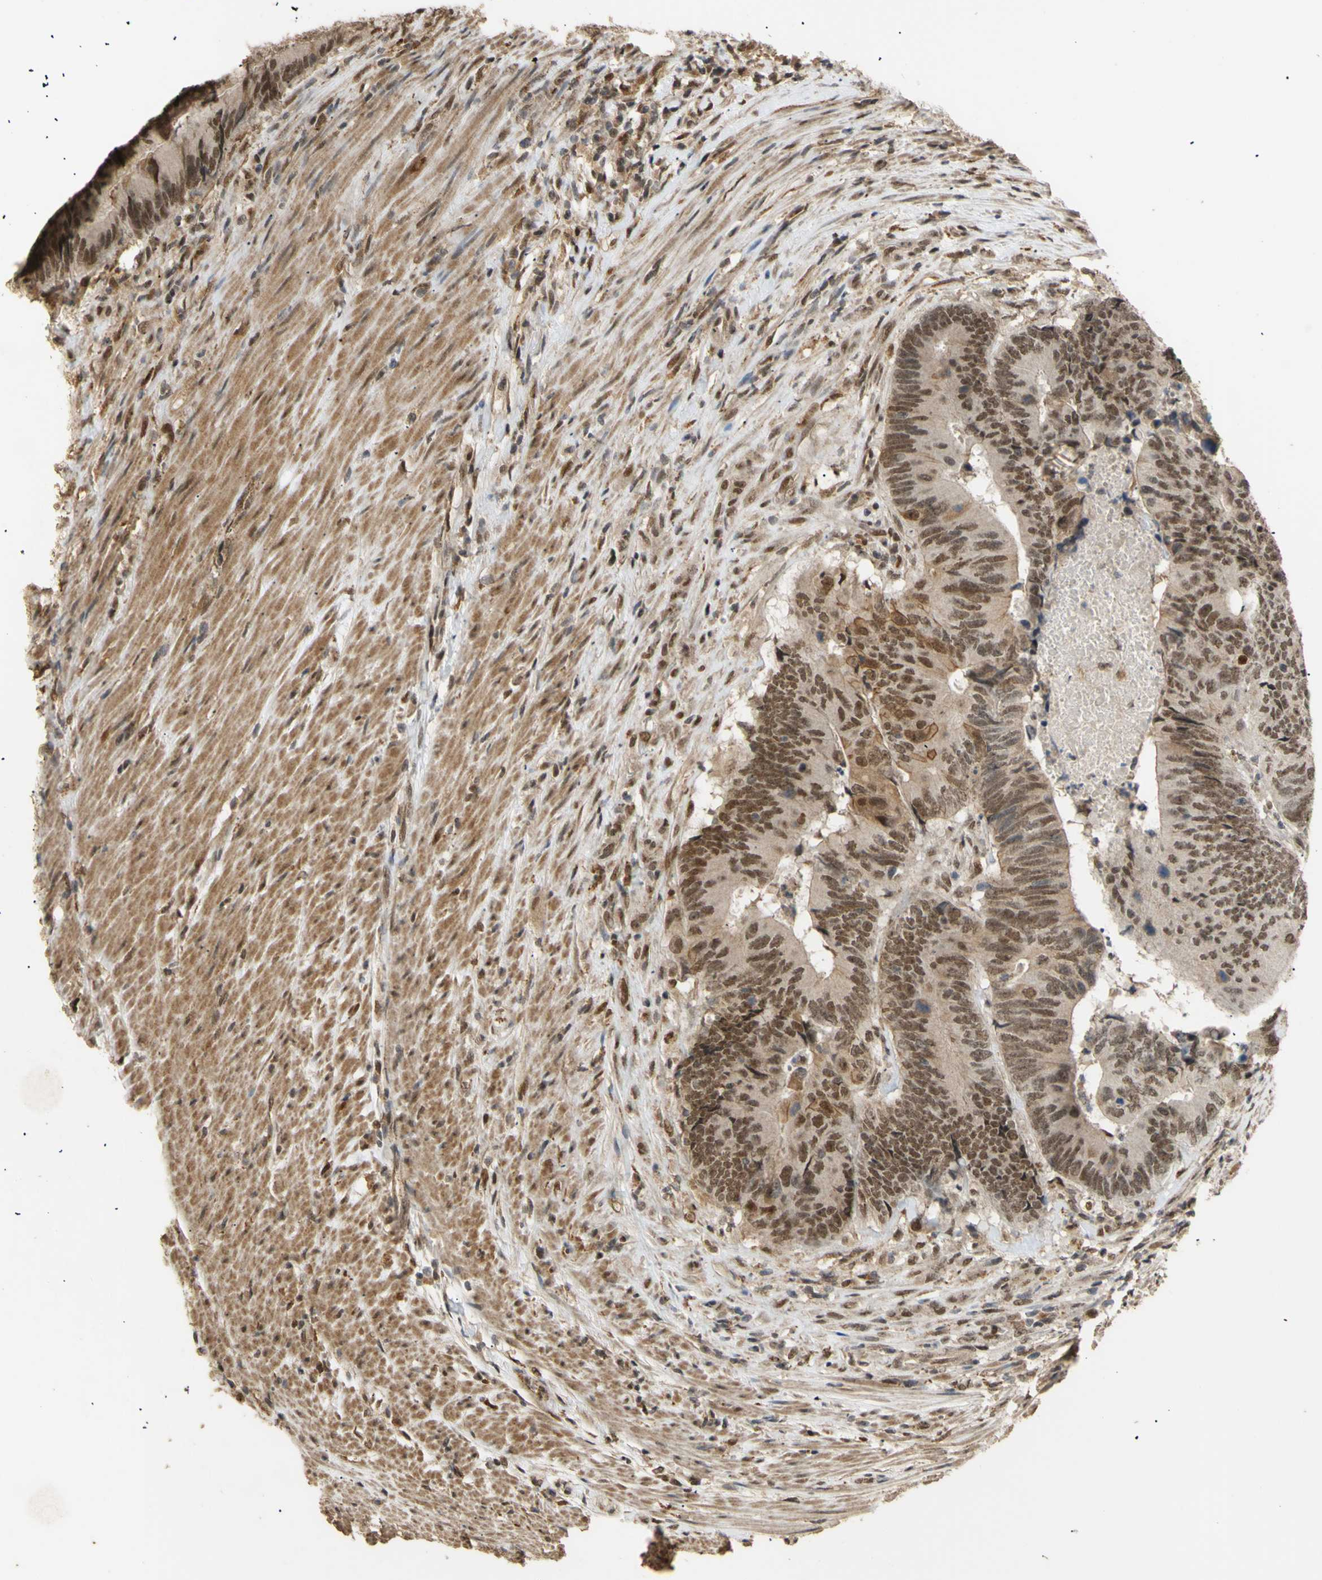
{"staining": {"intensity": "moderate", "quantity": ">75%", "location": "cytoplasmic/membranous,nuclear"}, "tissue": "colorectal cancer", "cell_type": "Tumor cells", "image_type": "cancer", "snomed": [{"axis": "morphology", "description": "Normal tissue, NOS"}, {"axis": "morphology", "description": "Adenocarcinoma, NOS"}, {"axis": "topography", "description": "Colon"}], "caption": "Human adenocarcinoma (colorectal) stained with a brown dye shows moderate cytoplasmic/membranous and nuclear positive positivity in about >75% of tumor cells.", "gene": "GTF2E2", "patient": {"sex": "male", "age": 56}}